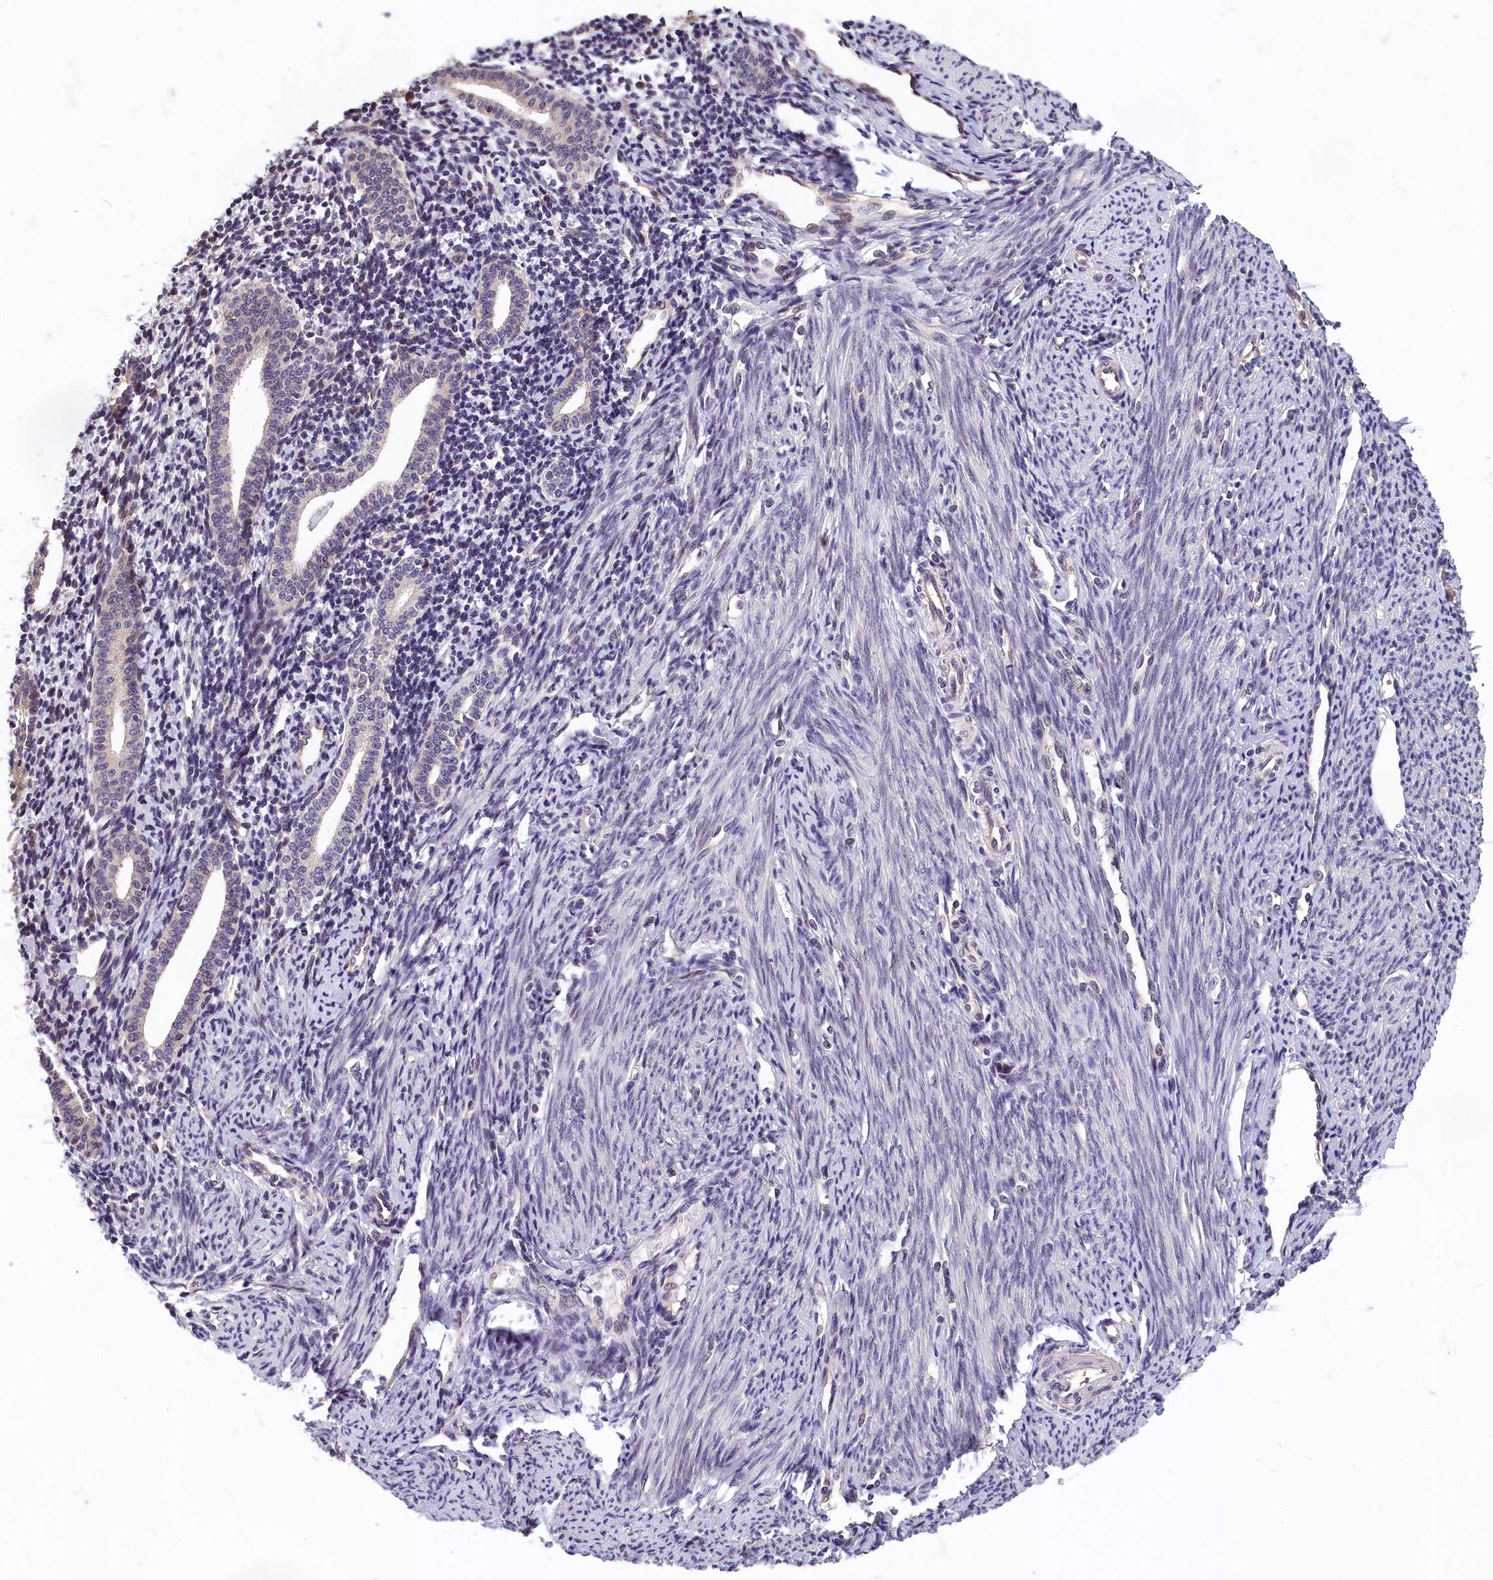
{"staining": {"intensity": "negative", "quantity": "none", "location": "none"}, "tissue": "endometrium", "cell_type": "Cells in endometrial stroma", "image_type": "normal", "snomed": [{"axis": "morphology", "description": "Normal tissue, NOS"}, {"axis": "topography", "description": "Endometrium"}], "caption": "DAB (3,3'-diaminobenzidine) immunohistochemical staining of benign human endometrium reveals no significant expression in cells in endometrial stroma.", "gene": "TMEM116", "patient": {"sex": "female", "age": 56}}